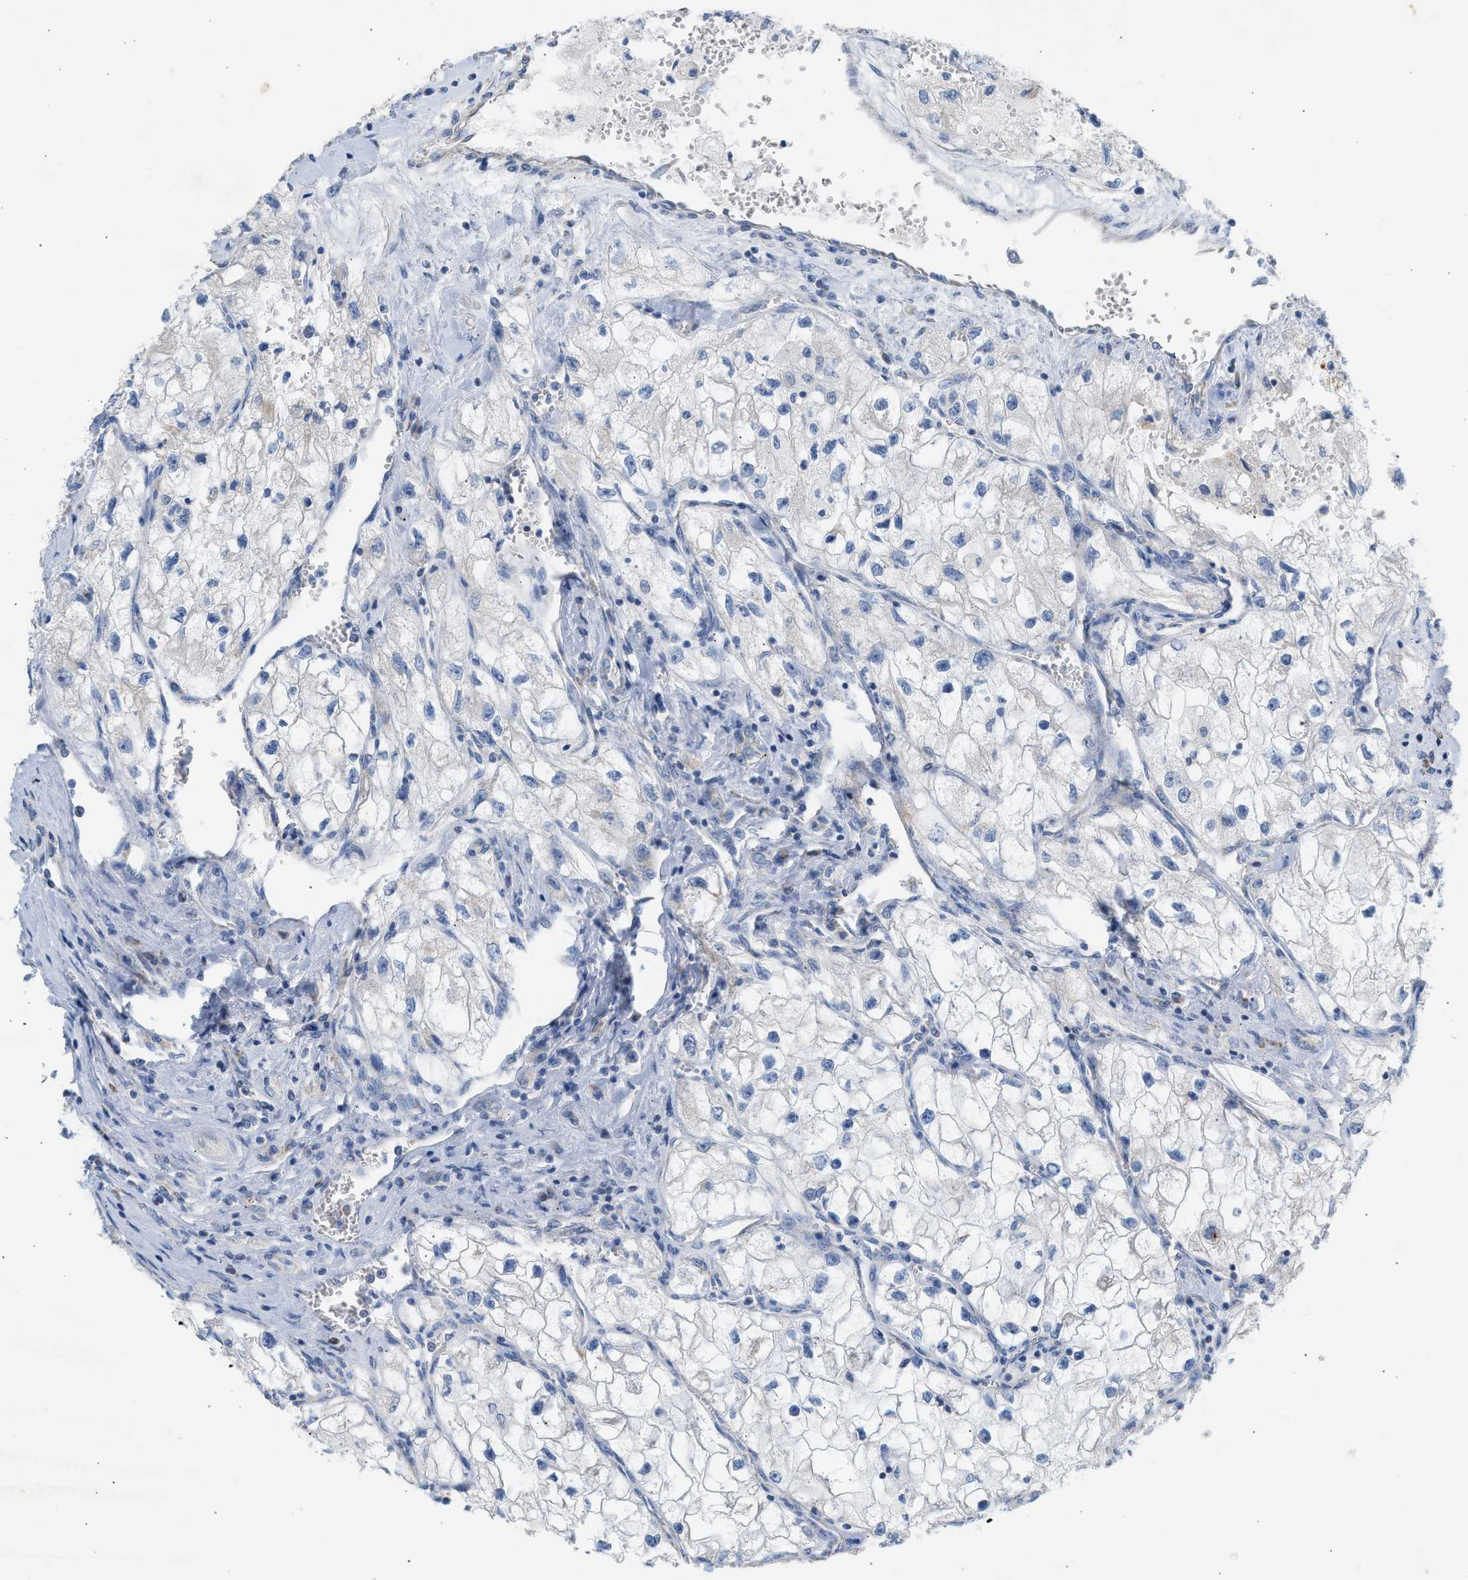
{"staining": {"intensity": "negative", "quantity": "none", "location": "none"}, "tissue": "renal cancer", "cell_type": "Tumor cells", "image_type": "cancer", "snomed": [{"axis": "morphology", "description": "Adenocarcinoma, NOS"}, {"axis": "topography", "description": "Kidney"}], "caption": "Immunohistochemistry (IHC) of renal adenocarcinoma demonstrates no staining in tumor cells.", "gene": "NDUFS8", "patient": {"sex": "female", "age": 70}}